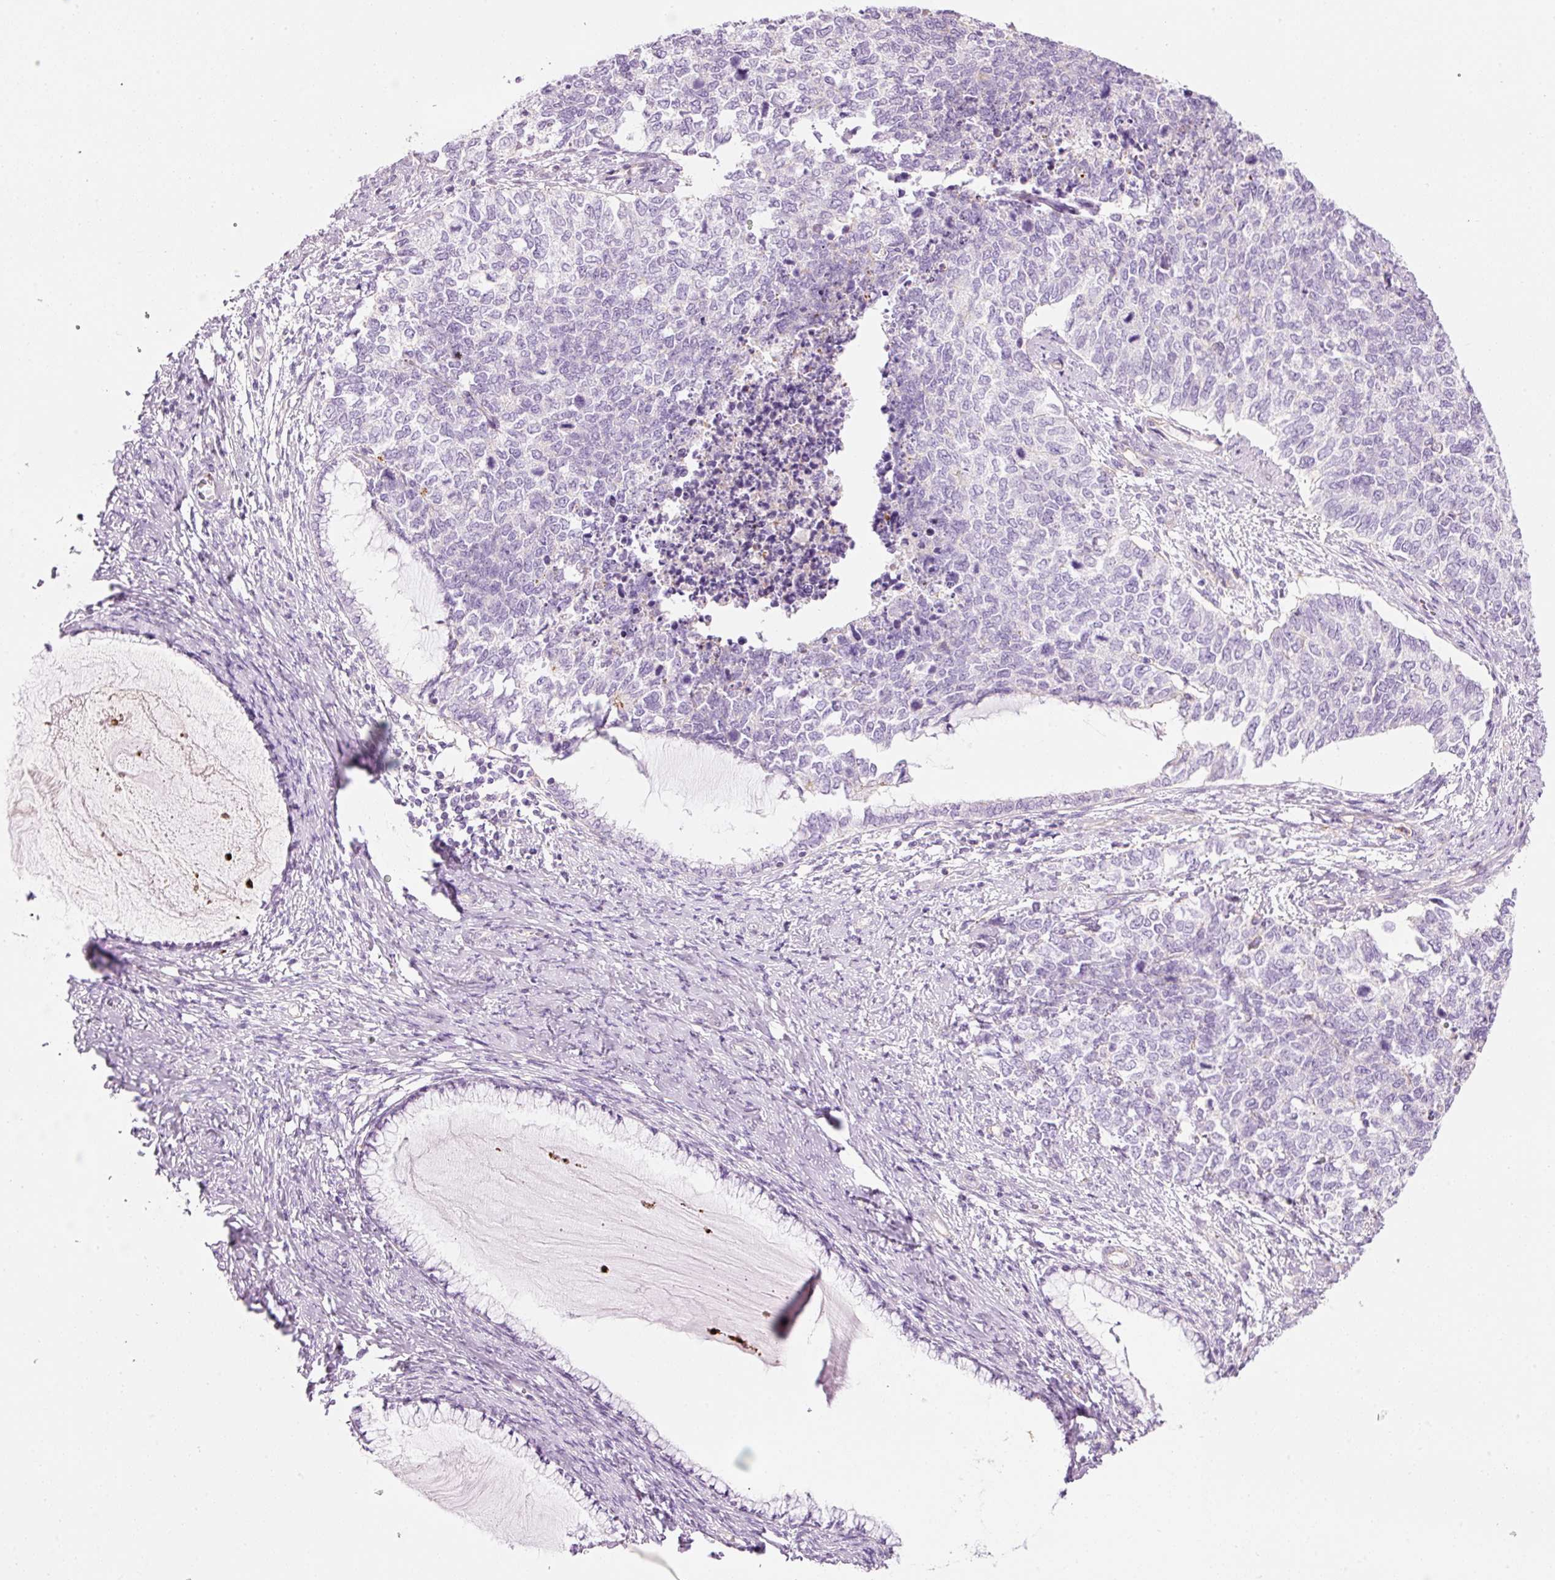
{"staining": {"intensity": "negative", "quantity": "none", "location": "none"}, "tissue": "cervical cancer", "cell_type": "Tumor cells", "image_type": "cancer", "snomed": [{"axis": "morphology", "description": "Squamous cell carcinoma, NOS"}, {"axis": "topography", "description": "Cervix"}], "caption": "Immunohistochemical staining of cervical cancer (squamous cell carcinoma) displays no significant staining in tumor cells.", "gene": "MAP3K3", "patient": {"sex": "female", "age": 63}}